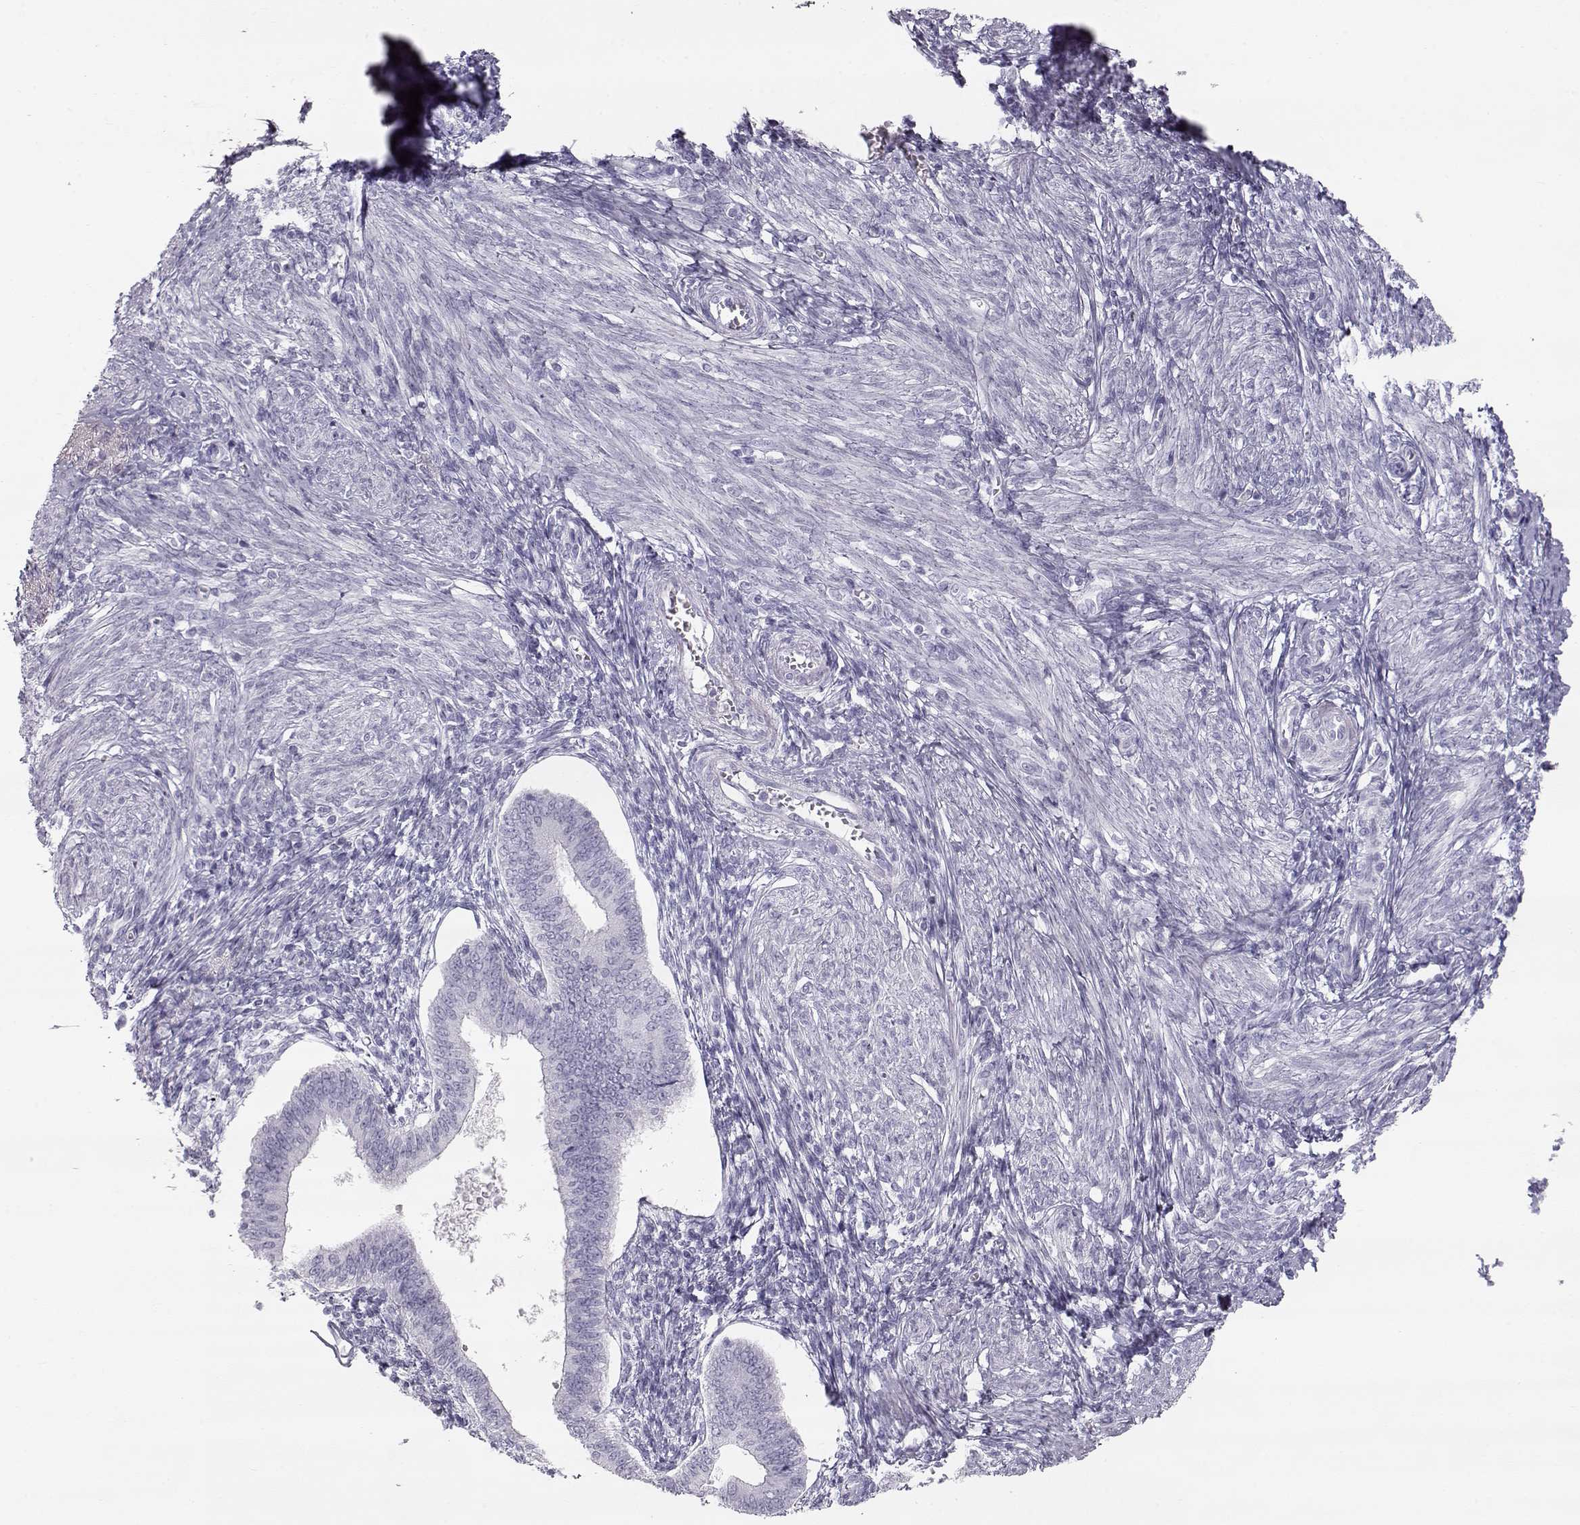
{"staining": {"intensity": "negative", "quantity": "none", "location": "none"}, "tissue": "endometrium", "cell_type": "Cells in endometrial stroma", "image_type": "normal", "snomed": [{"axis": "morphology", "description": "Normal tissue, NOS"}, {"axis": "topography", "description": "Endometrium"}], "caption": "An immunohistochemistry (IHC) image of benign endometrium is shown. There is no staining in cells in endometrial stroma of endometrium. The staining was performed using DAB to visualize the protein expression in brown, while the nuclei were stained in blue with hematoxylin (Magnification: 20x).", "gene": "MIP", "patient": {"sex": "female", "age": 42}}